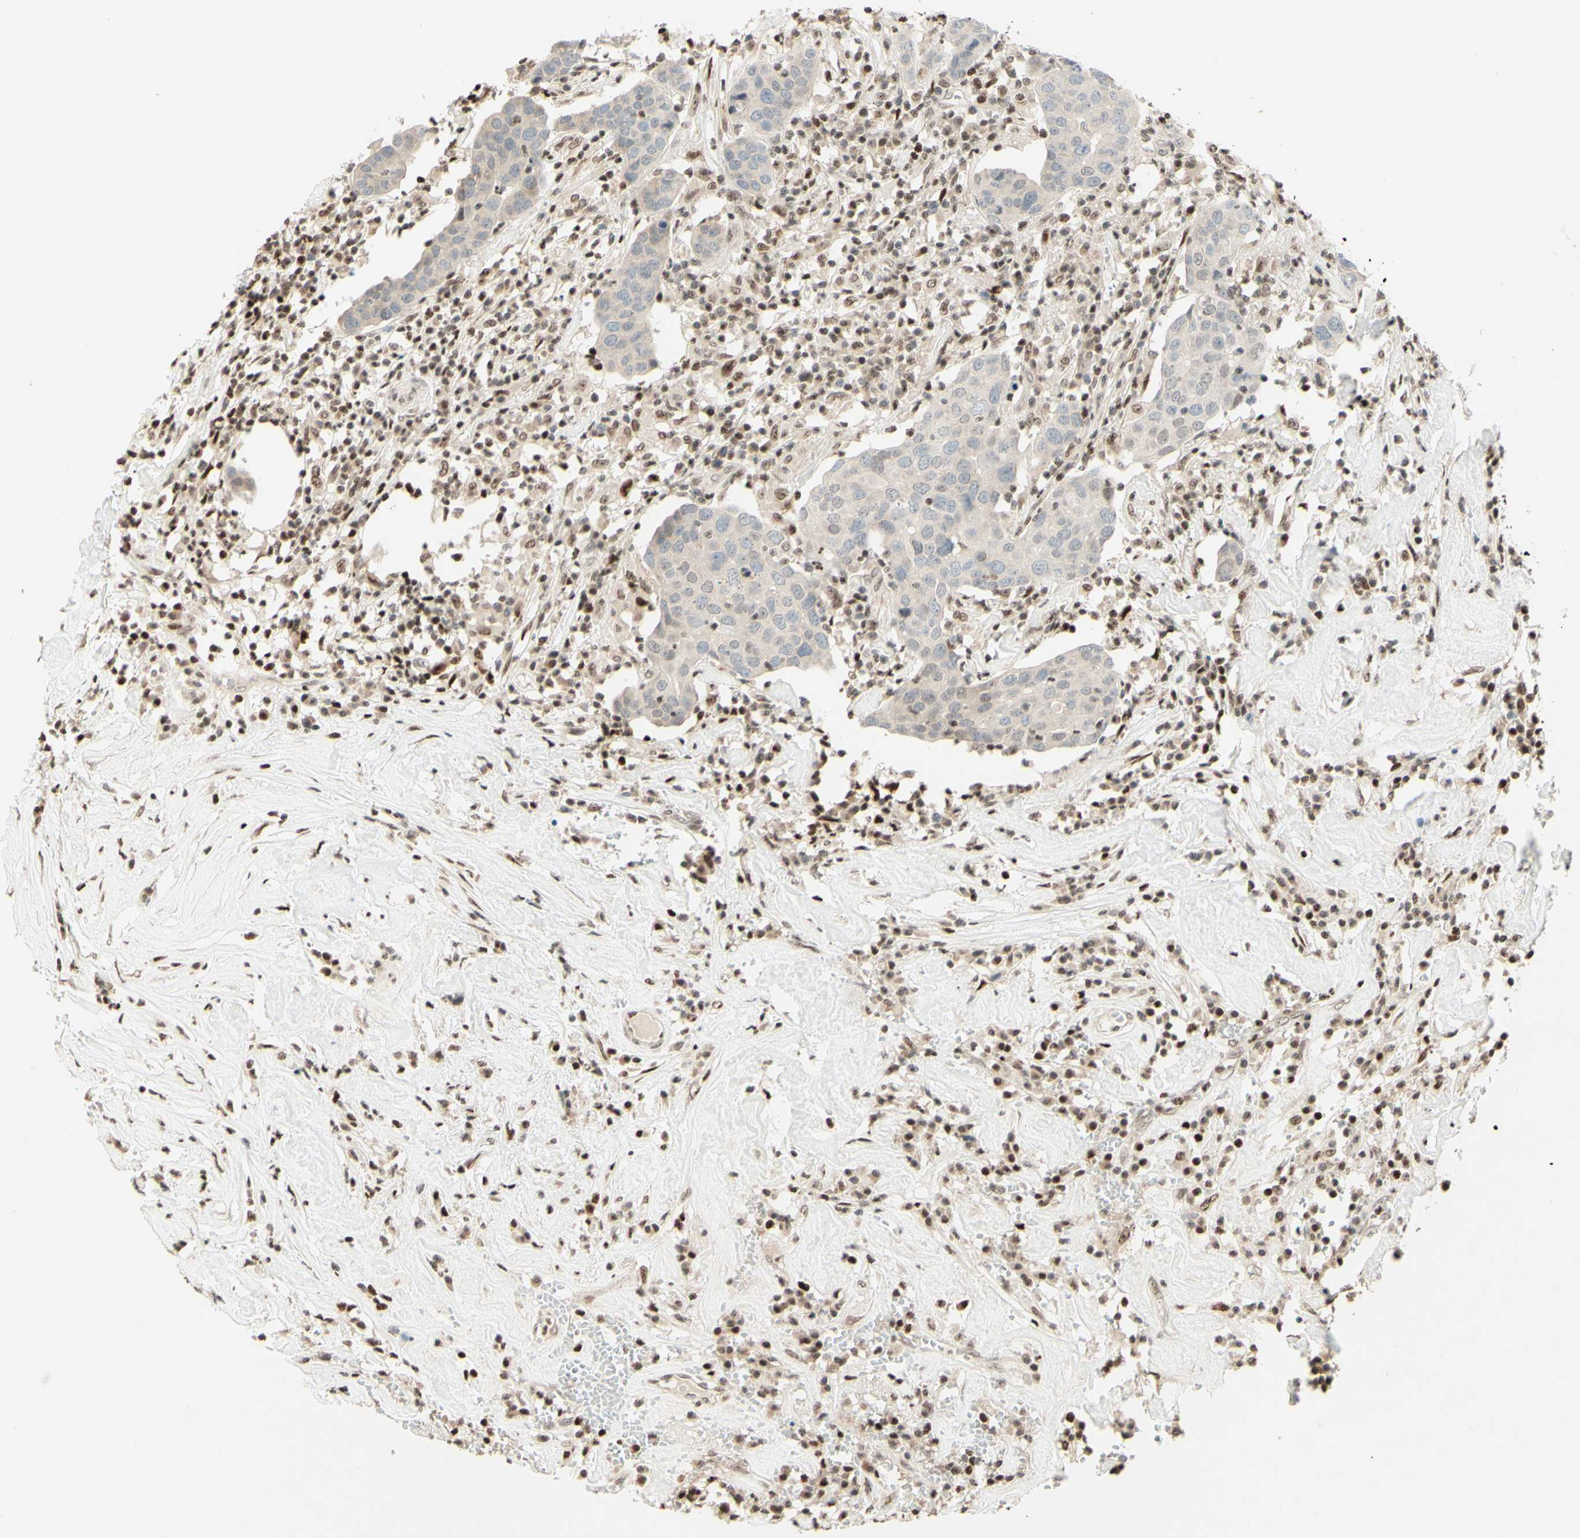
{"staining": {"intensity": "negative", "quantity": "none", "location": "none"}, "tissue": "head and neck cancer", "cell_type": "Tumor cells", "image_type": "cancer", "snomed": [{"axis": "morphology", "description": "Adenocarcinoma, NOS"}, {"axis": "topography", "description": "Salivary gland"}, {"axis": "topography", "description": "Head-Neck"}], "caption": "Head and neck cancer (adenocarcinoma) was stained to show a protein in brown. There is no significant expression in tumor cells. (DAB (3,3'-diaminobenzidine) immunohistochemistry (IHC) visualized using brightfield microscopy, high magnification).", "gene": "CDKL5", "patient": {"sex": "female", "age": 65}}